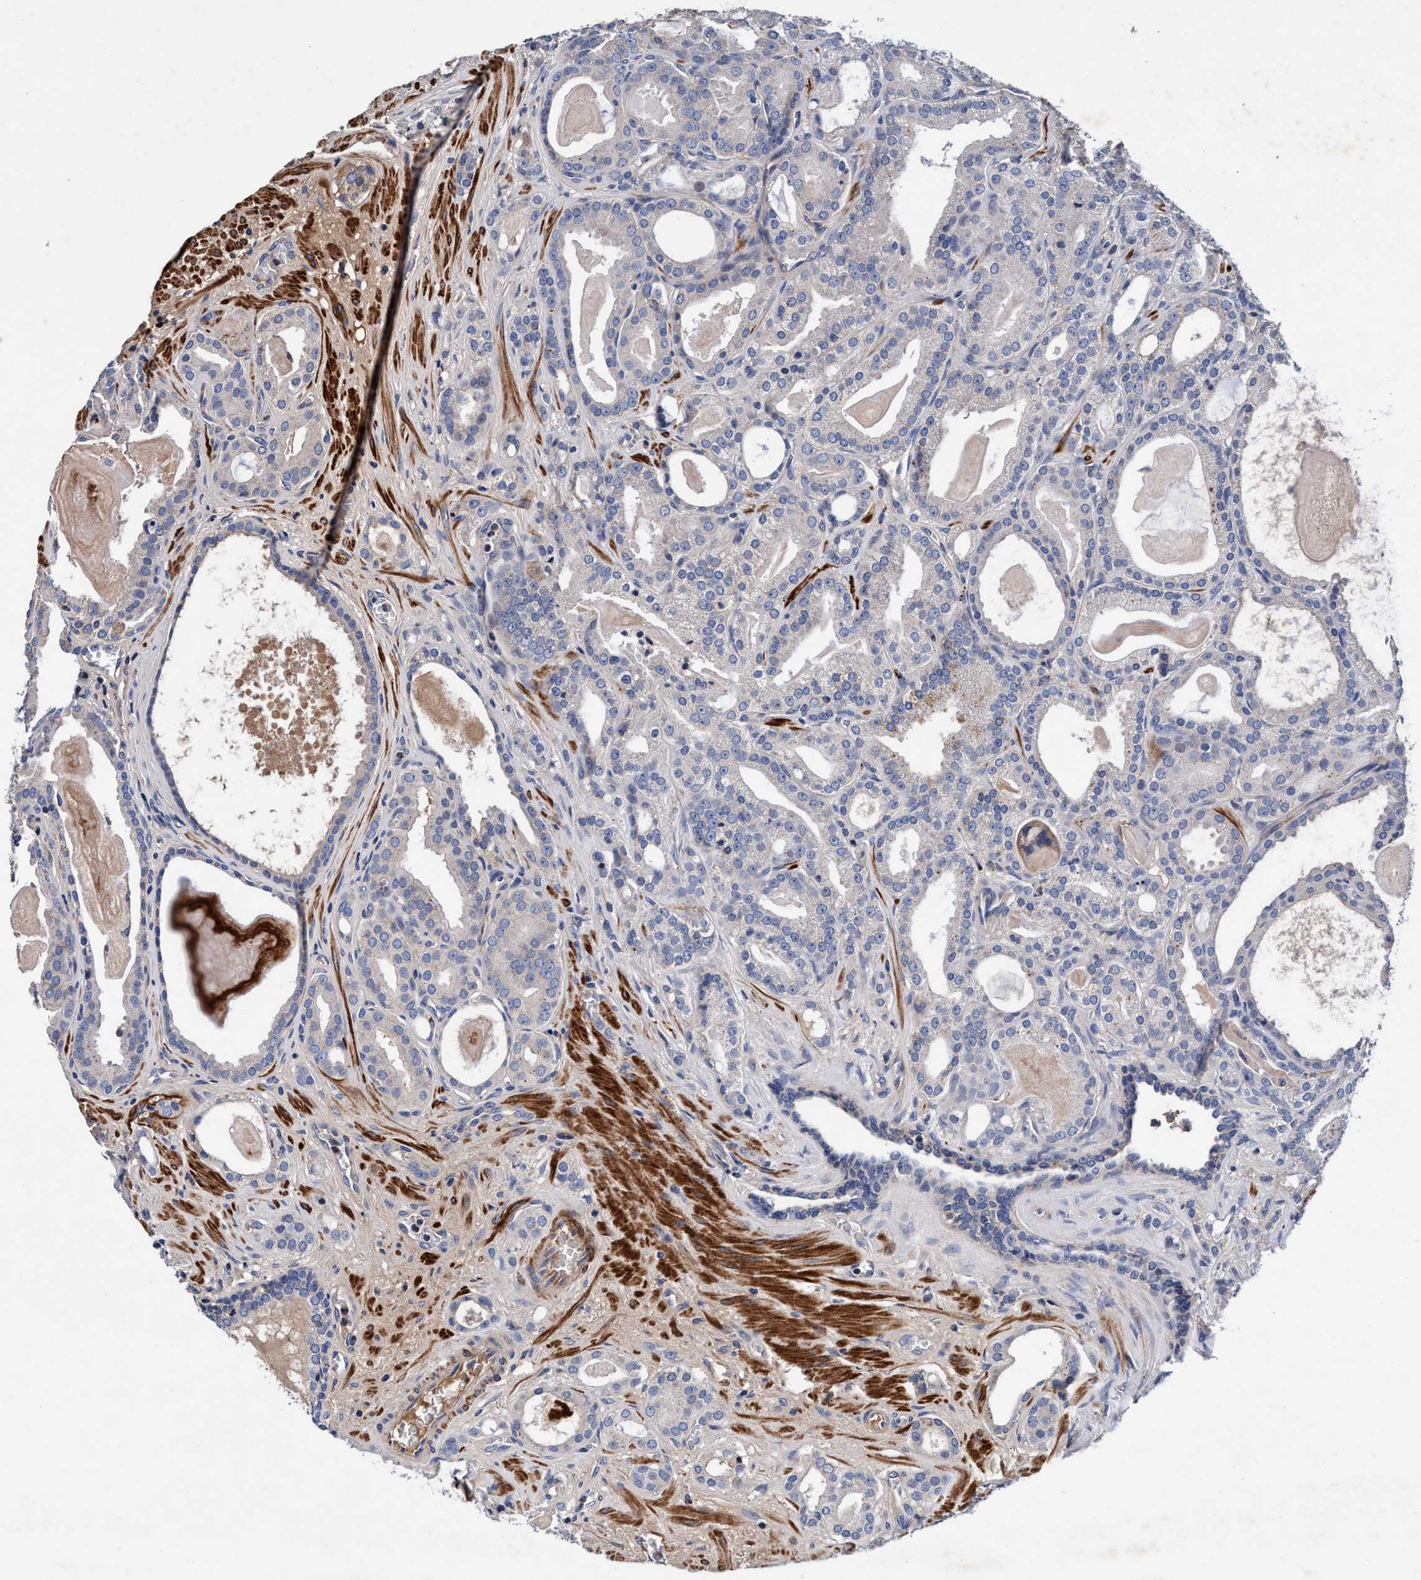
{"staining": {"intensity": "negative", "quantity": "none", "location": "none"}, "tissue": "prostate cancer", "cell_type": "Tumor cells", "image_type": "cancer", "snomed": [{"axis": "morphology", "description": "Adenocarcinoma, High grade"}, {"axis": "topography", "description": "Prostate"}], "caption": "The image exhibits no staining of tumor cells in prostate cancer (high-grade adenocarcinoma). (Stains: DAB (3,3'-diaminobenzidine) immunohistochemistry (IHC) with hematoxylin counter stain, Microscopy: brightfield microscopy at high magnification).", "gene": "RNF208", "patient": {"sex": "male", "age": 60}}